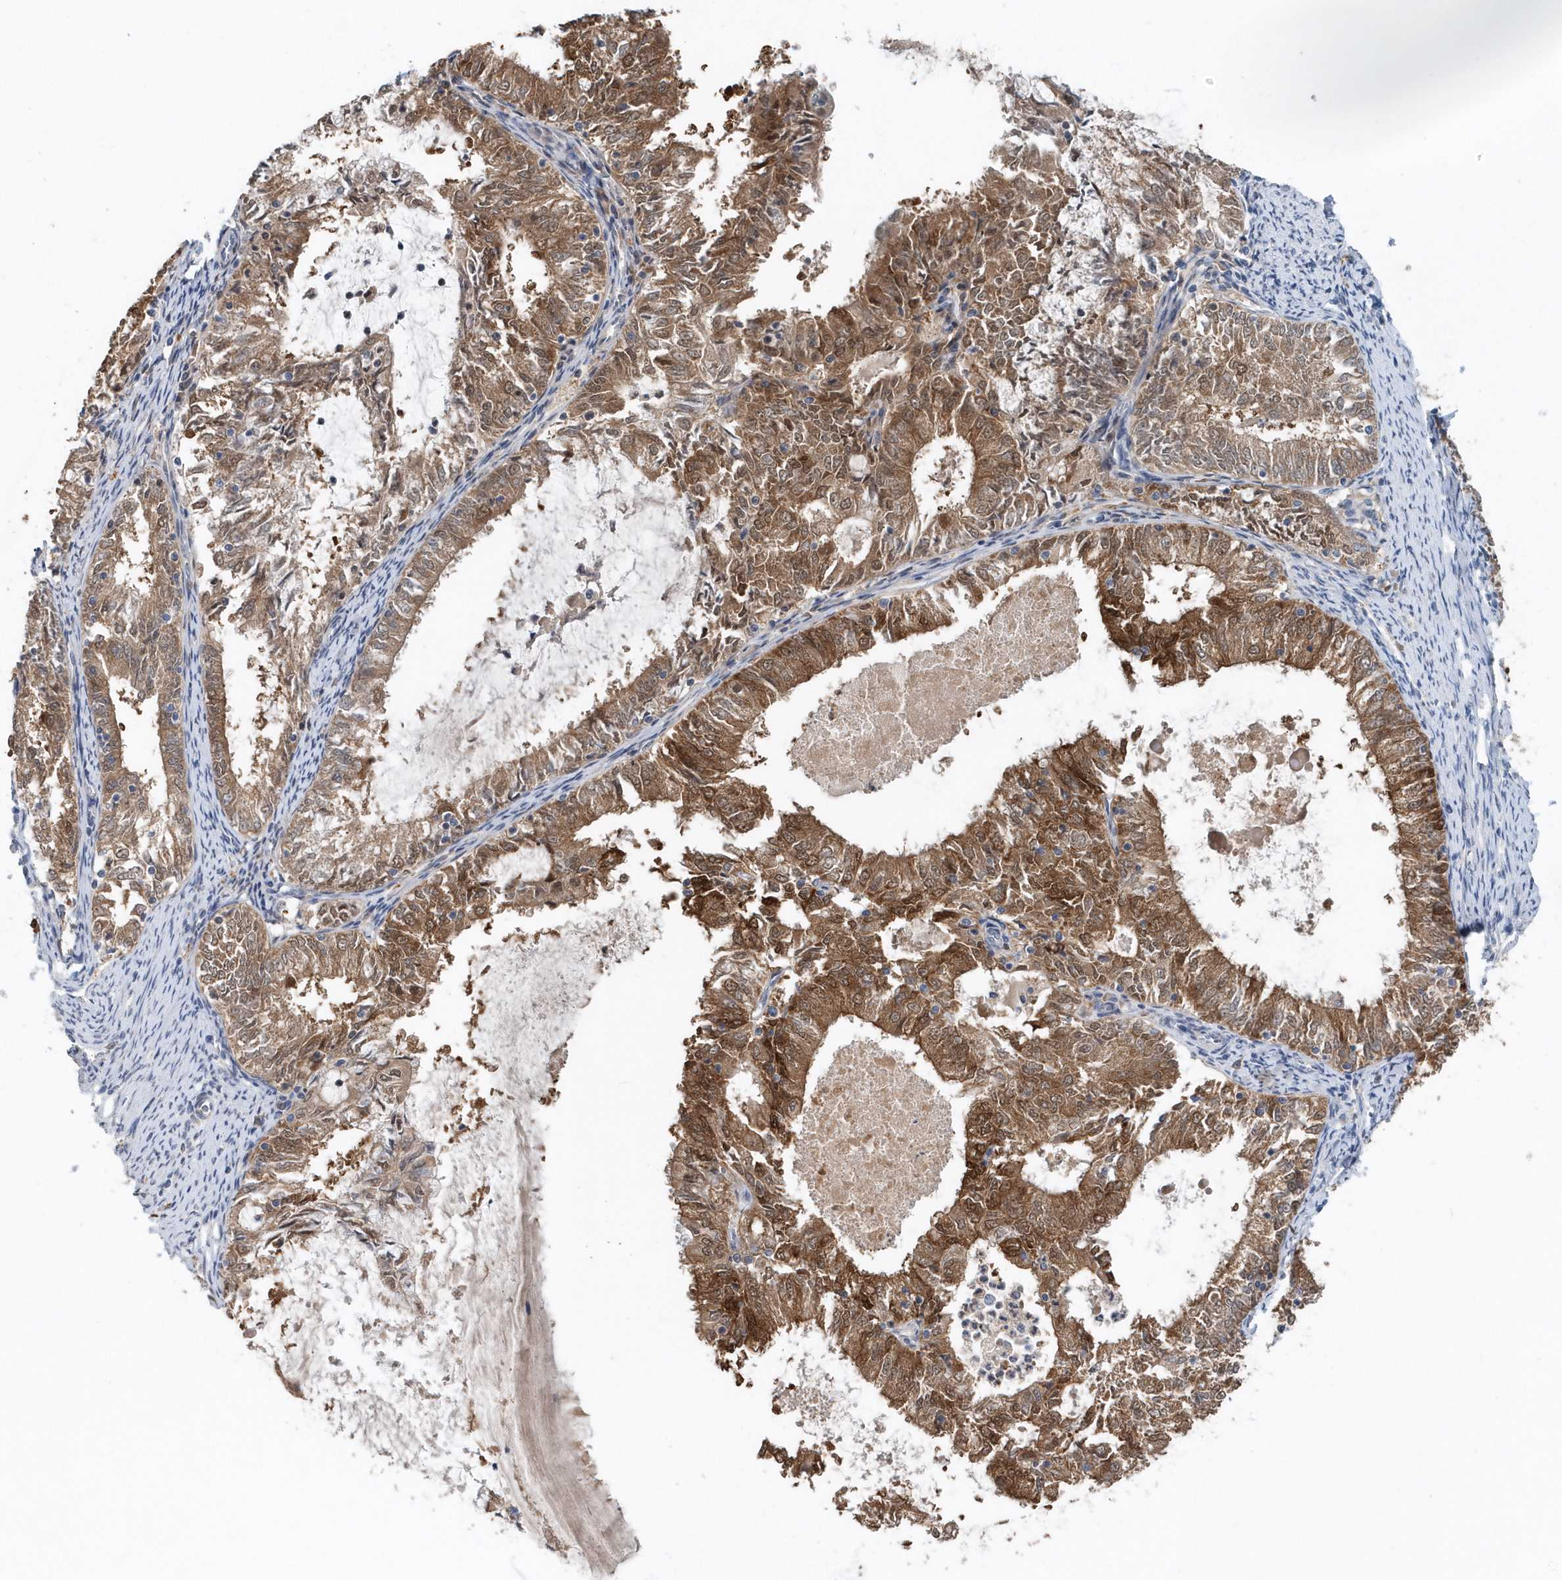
{"staining": {"intensity": "strong", "quantity": ">75%", "location": "cytoplasmic/membranous"}, "tissue": "endometrial cancer", "cell_type": "Tumor cells", "image_type": "cancer", "snomed": [{"axis": "morphology", "description": "Adenocarcinoma, NOS"}, {"axis": "topography", "description": "Endometrium"}], "caption": "A photomicrograph showing strong cytoplasmic/membranous expression in approximately >75% of tumor cells in endometrial cancer, as visualized by brown immunohistochemical staining.", "gene": "PFN2", "patient": {"sex": "female", "age": 57}}